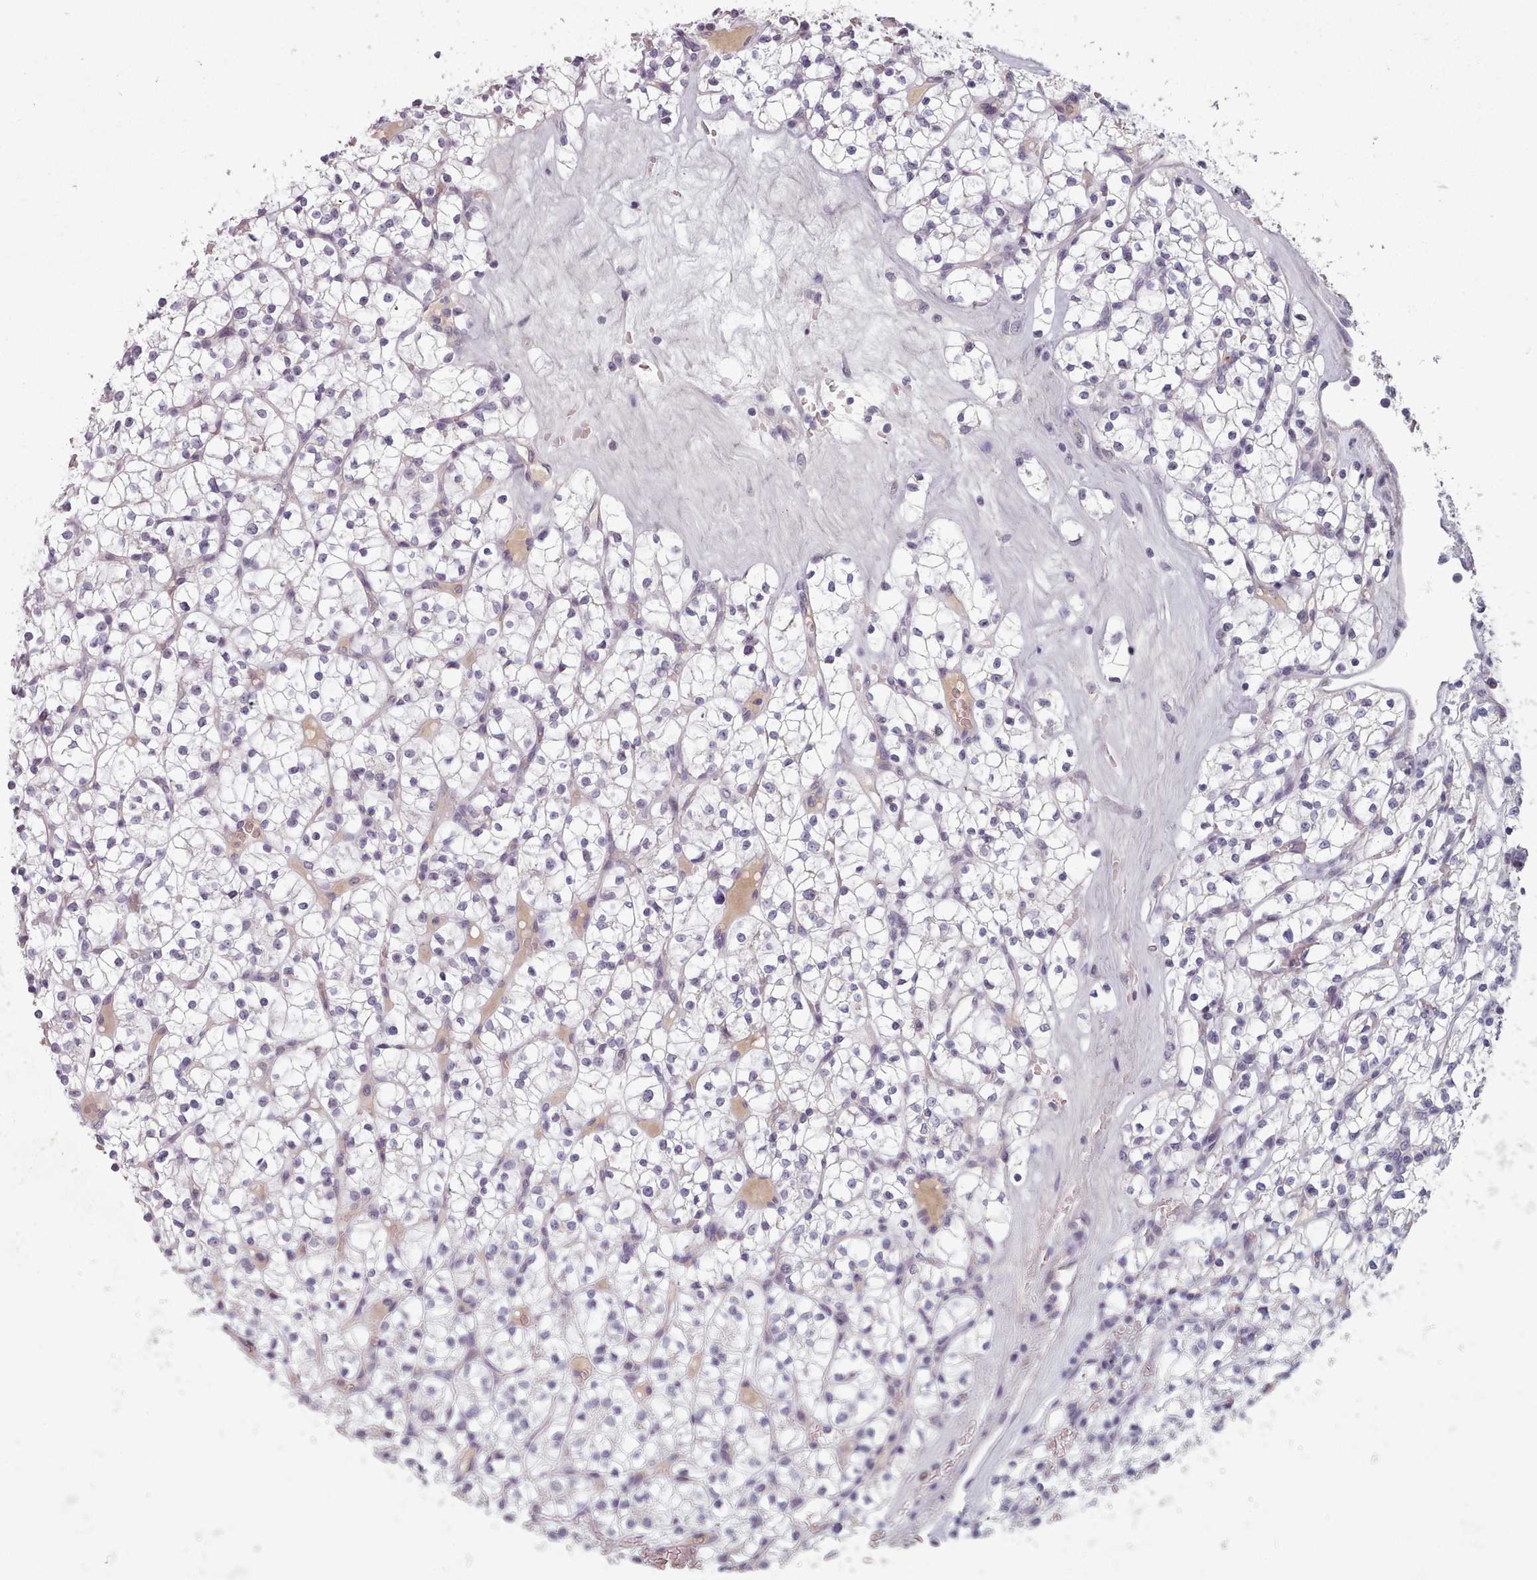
{"staining": {"intensity": "negative", "quantity": "none", "location": "none"}, "tissue": "renal cancer", "cell_type": "Tumor cells", "image_type": "cancer", "snomed": [{"axis": "morphology", "description": "Adenocarcinoma, NOS"}, {"axis": "topography", "description": "Kidney"}], "caption": "Immunohistochemical staining of human renal cancer (adenocarcinoma) reveals no significant expression in tumor cells.", "gene": "PBX4", "patient": {"sex": "female", "age": 64}}